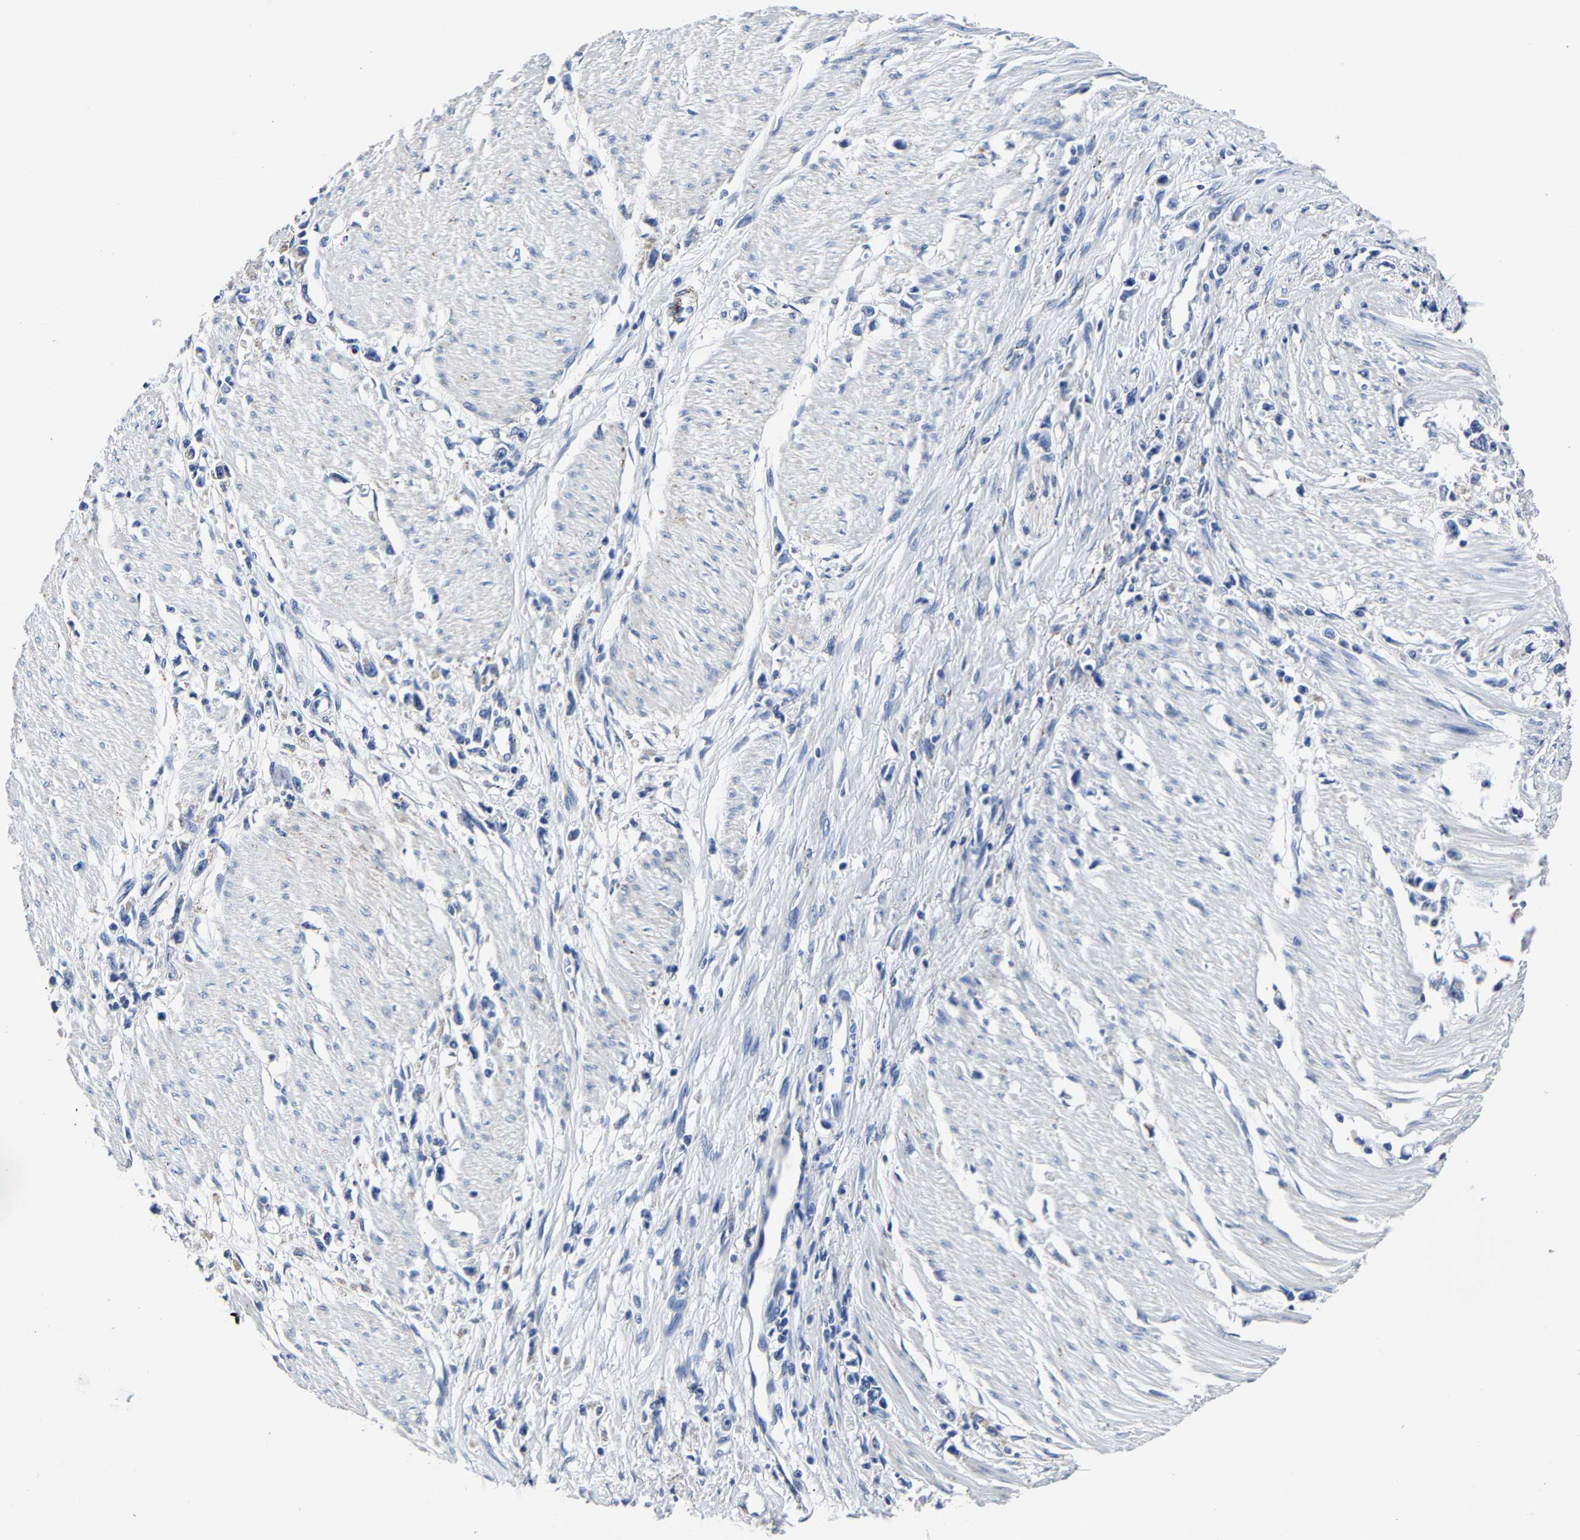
{"staining": {"intensity": "negative", "quantity": "none", "location": "none"}, "tissue": "stomach cancer", "cell_type": "Tumor cells", "image_type": "cancer", "snomed": [{"axis": "morphology", "description": "Adenocarcinoma, NOS"}, {"axis": "topography", "description": "Stomach"}], "caption": "IHC photomicrograph of neoplastic tissue: human stomach adenocarcinoma stained with DAB demonstrates no significant protein positivity in tumor cells.", "gene": "PSPH", "patient": {"sex": "female", "age": 59}}